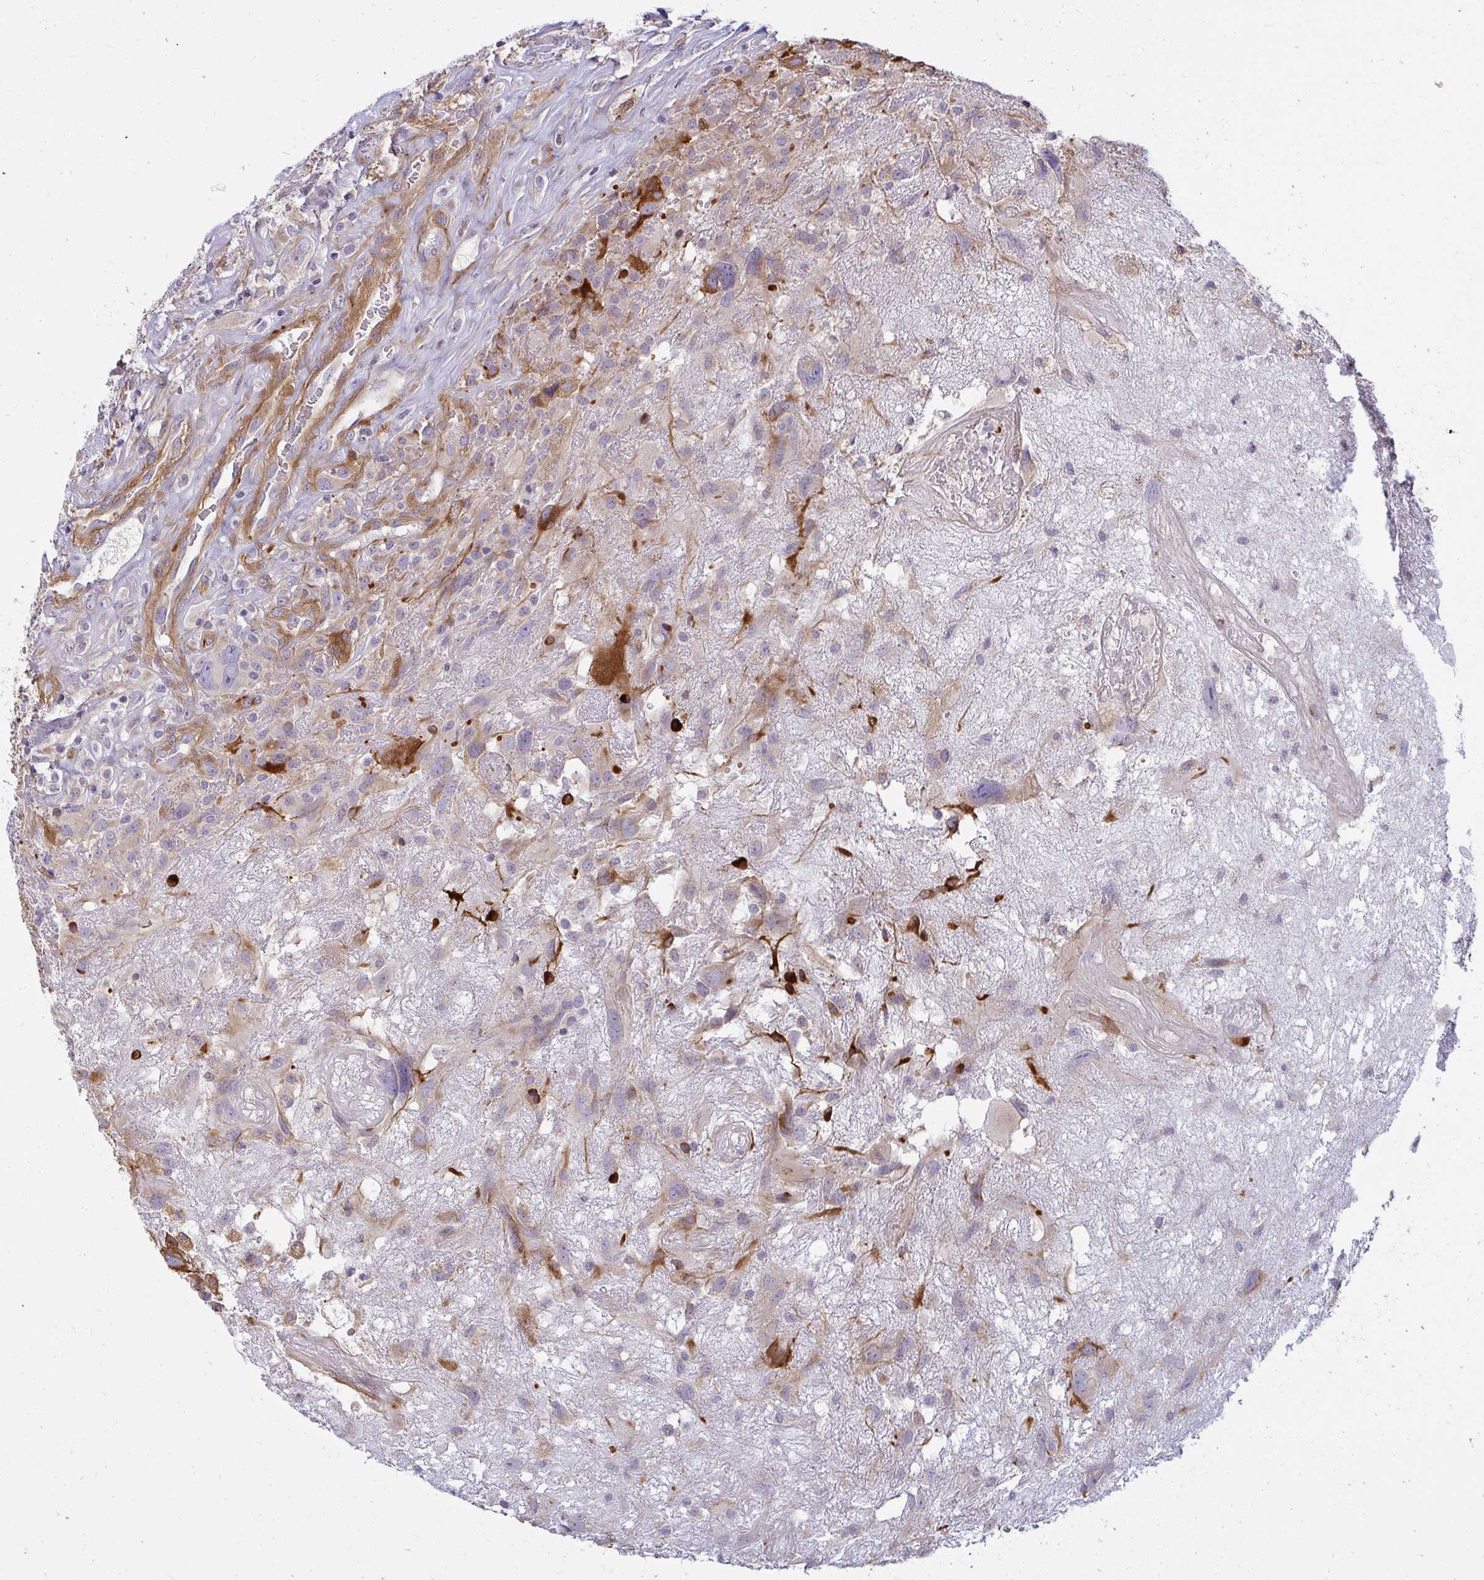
{"staining": {"intensity": "moderate", "quantity": "<25%", "location": "cytoplasmic/membranous"}, "tissue": "glioma", "cell_type": "Tumor cells", "image_type": "cancer", "snomed": [{"axis": "morphology", "description": "Glioma, malignant, High grade"}, {"axis": "topography", "description": "Brain"}], "caption": "Immunohistochemical staining of glioma displays low levels of moderate cytoplasmic/membranous protein positivity in approximately <25% of tumor cells. (DAB IHC with brightfield microscopy, high magnification).", "gene": "IFIT3", "patient": {"sex": "male", "age": 46}}